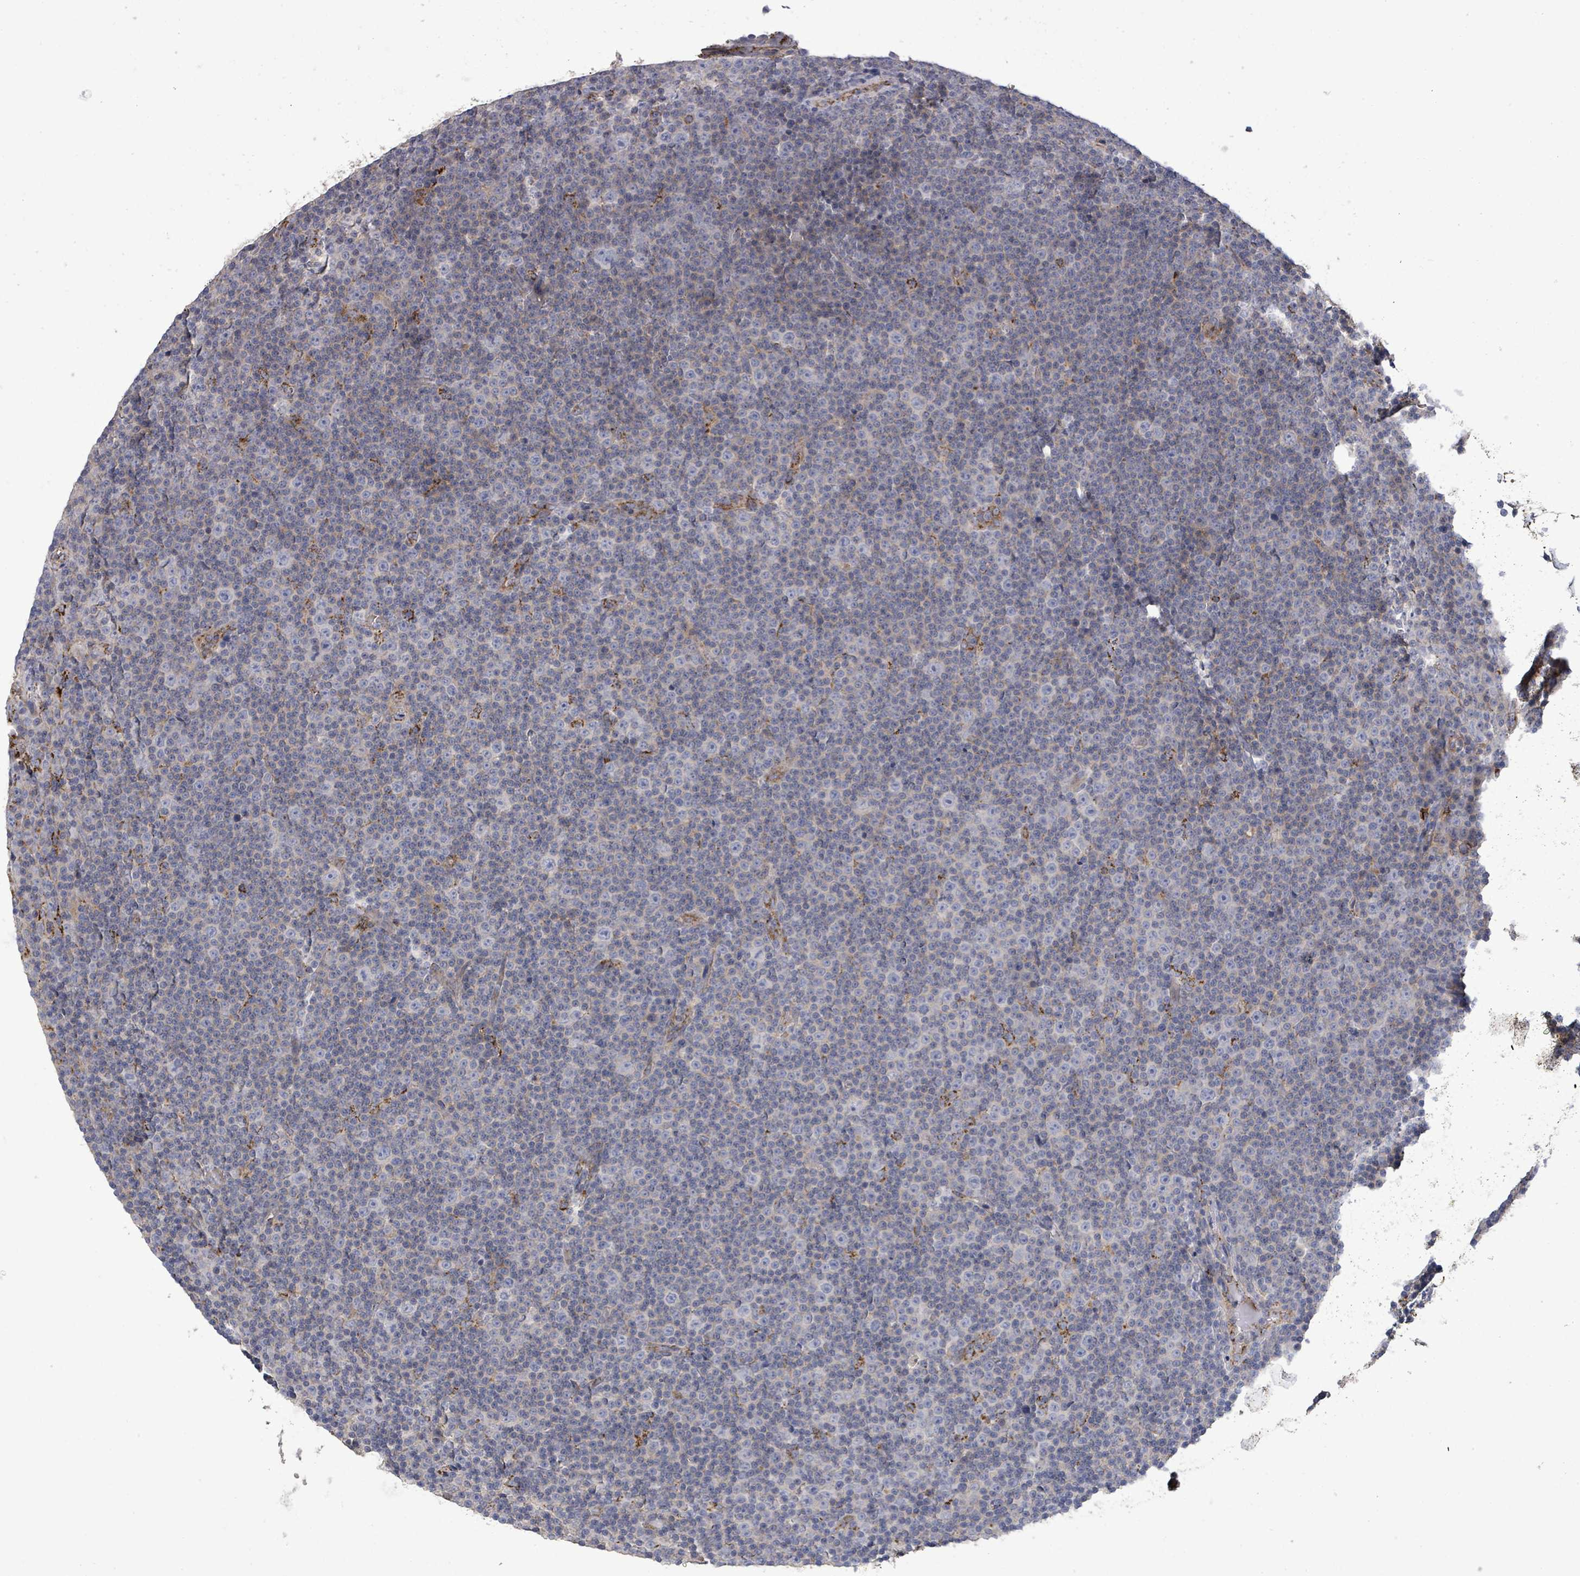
{"staining": {"intensity": "negative", "quantity": "none", "location": "none"}, "tissue": "lymphoma", "cell_type": "Tumor cells", "image_type": "cancer", "snomed": [{"axis": "morphology", "description": "Malignant lymphoma, non-Hodgkin's type, Low grade"}, {"axis": "topography", "description": "Lymph node"}], "caption": "Tumor cells are negative for protein expression in human low-grade malignant lymphoma, non-Hodgkin's type. The staining is performed using DAB brown chromogen with nuclei counter-stained in using hematoxylin.", "gene": "MTMR12", "patient": {"sex": "female", "age": 67}}